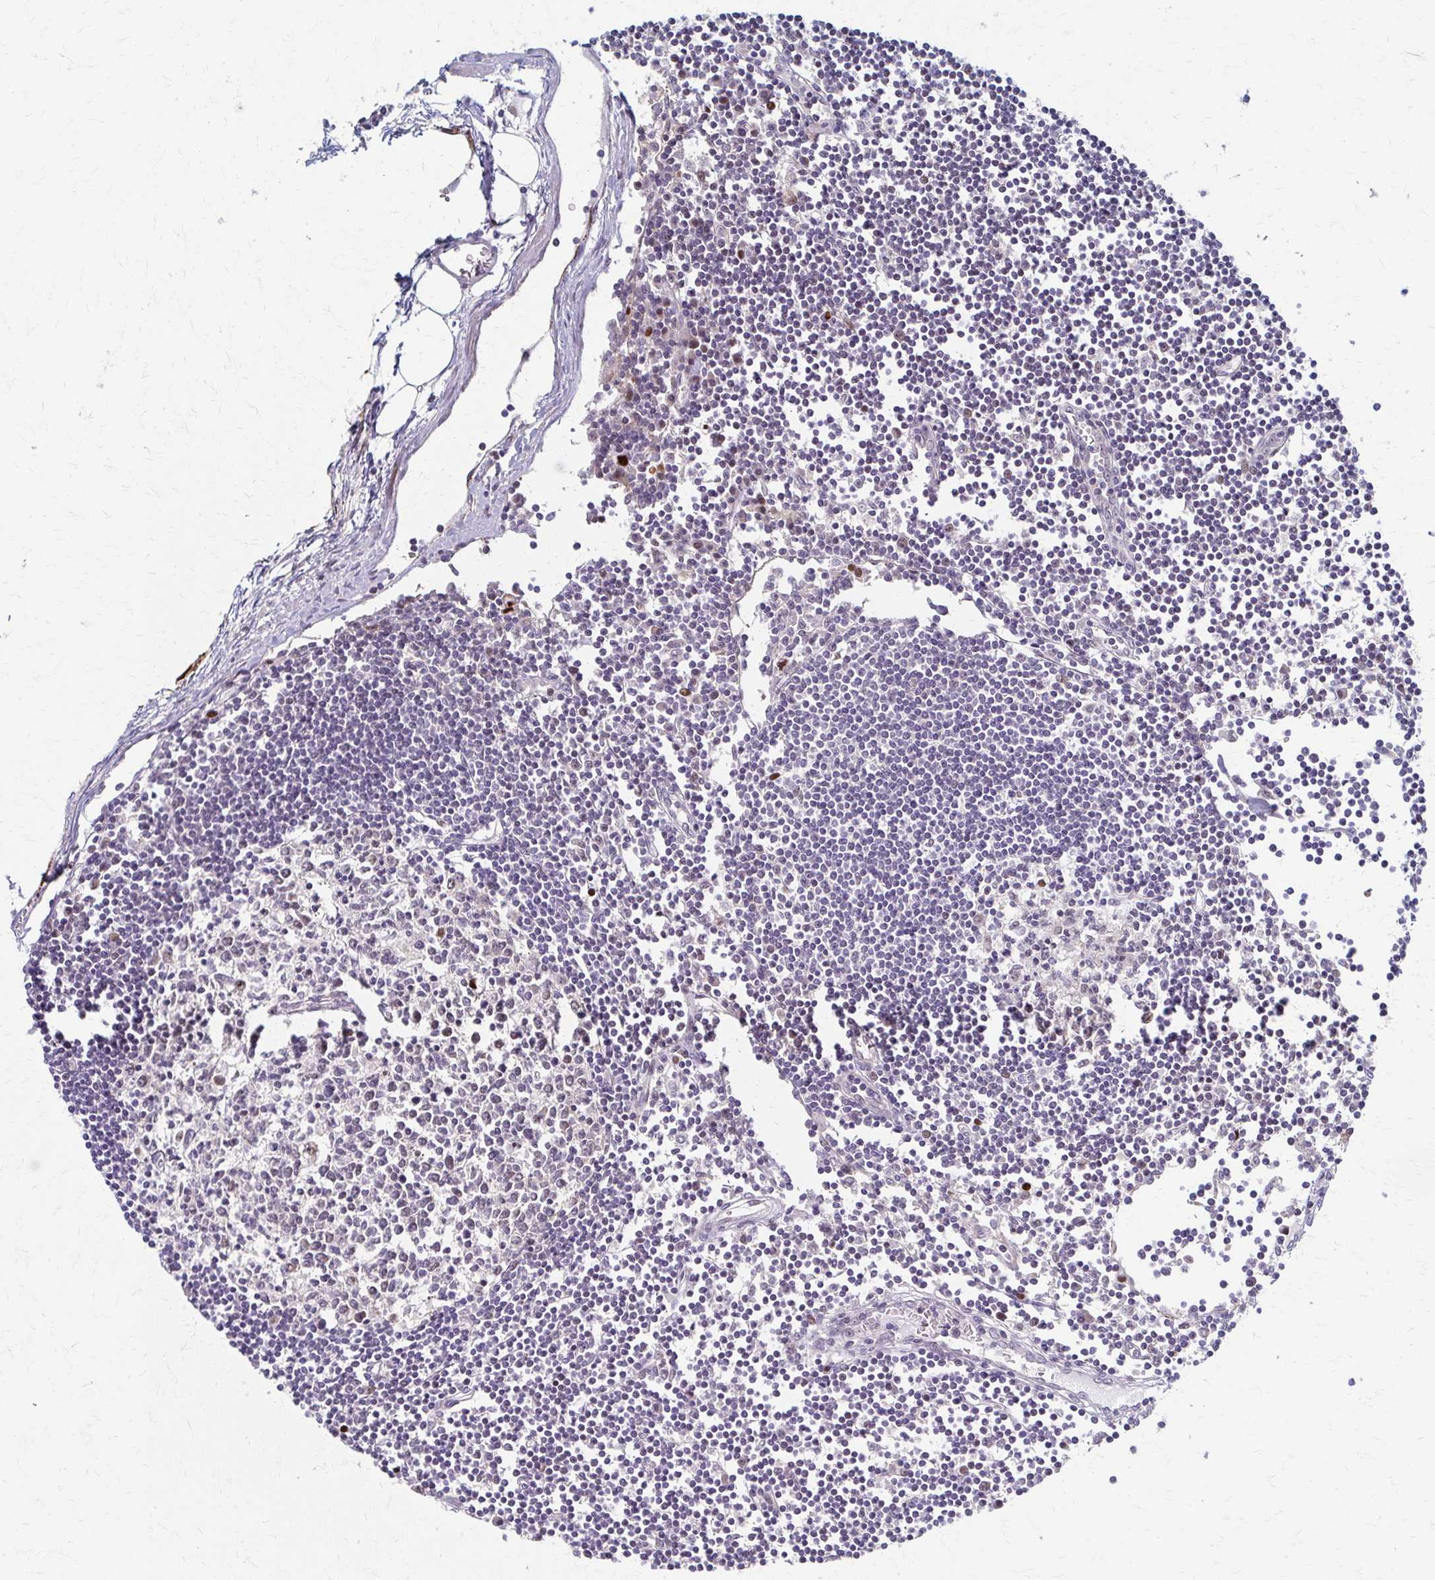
{"staining": {"intensity": "moderate", "quantity": "<25%", "location": "nuclear"}, "tissue": "lymph node", "cell_type": "Germinal center cells", "image_type": "normal", "snomed": [{"axis": "morphology", "description": "Normal tissue, NOS"}, {"axis": "topography", "description": "Lymph node"}], "caption": "Protein expression analysis of unremarkable lymph node reveals moderate nuclear positivity in about <25% of germinal center cells. The staining was performed using DAB to visualize the protein expression in brown, while the nuclei were stained in blue with hematoxylin (Magnification: 20x).", "gene": "PSMD7", "patient": {"sex": "female", "age": 65}}